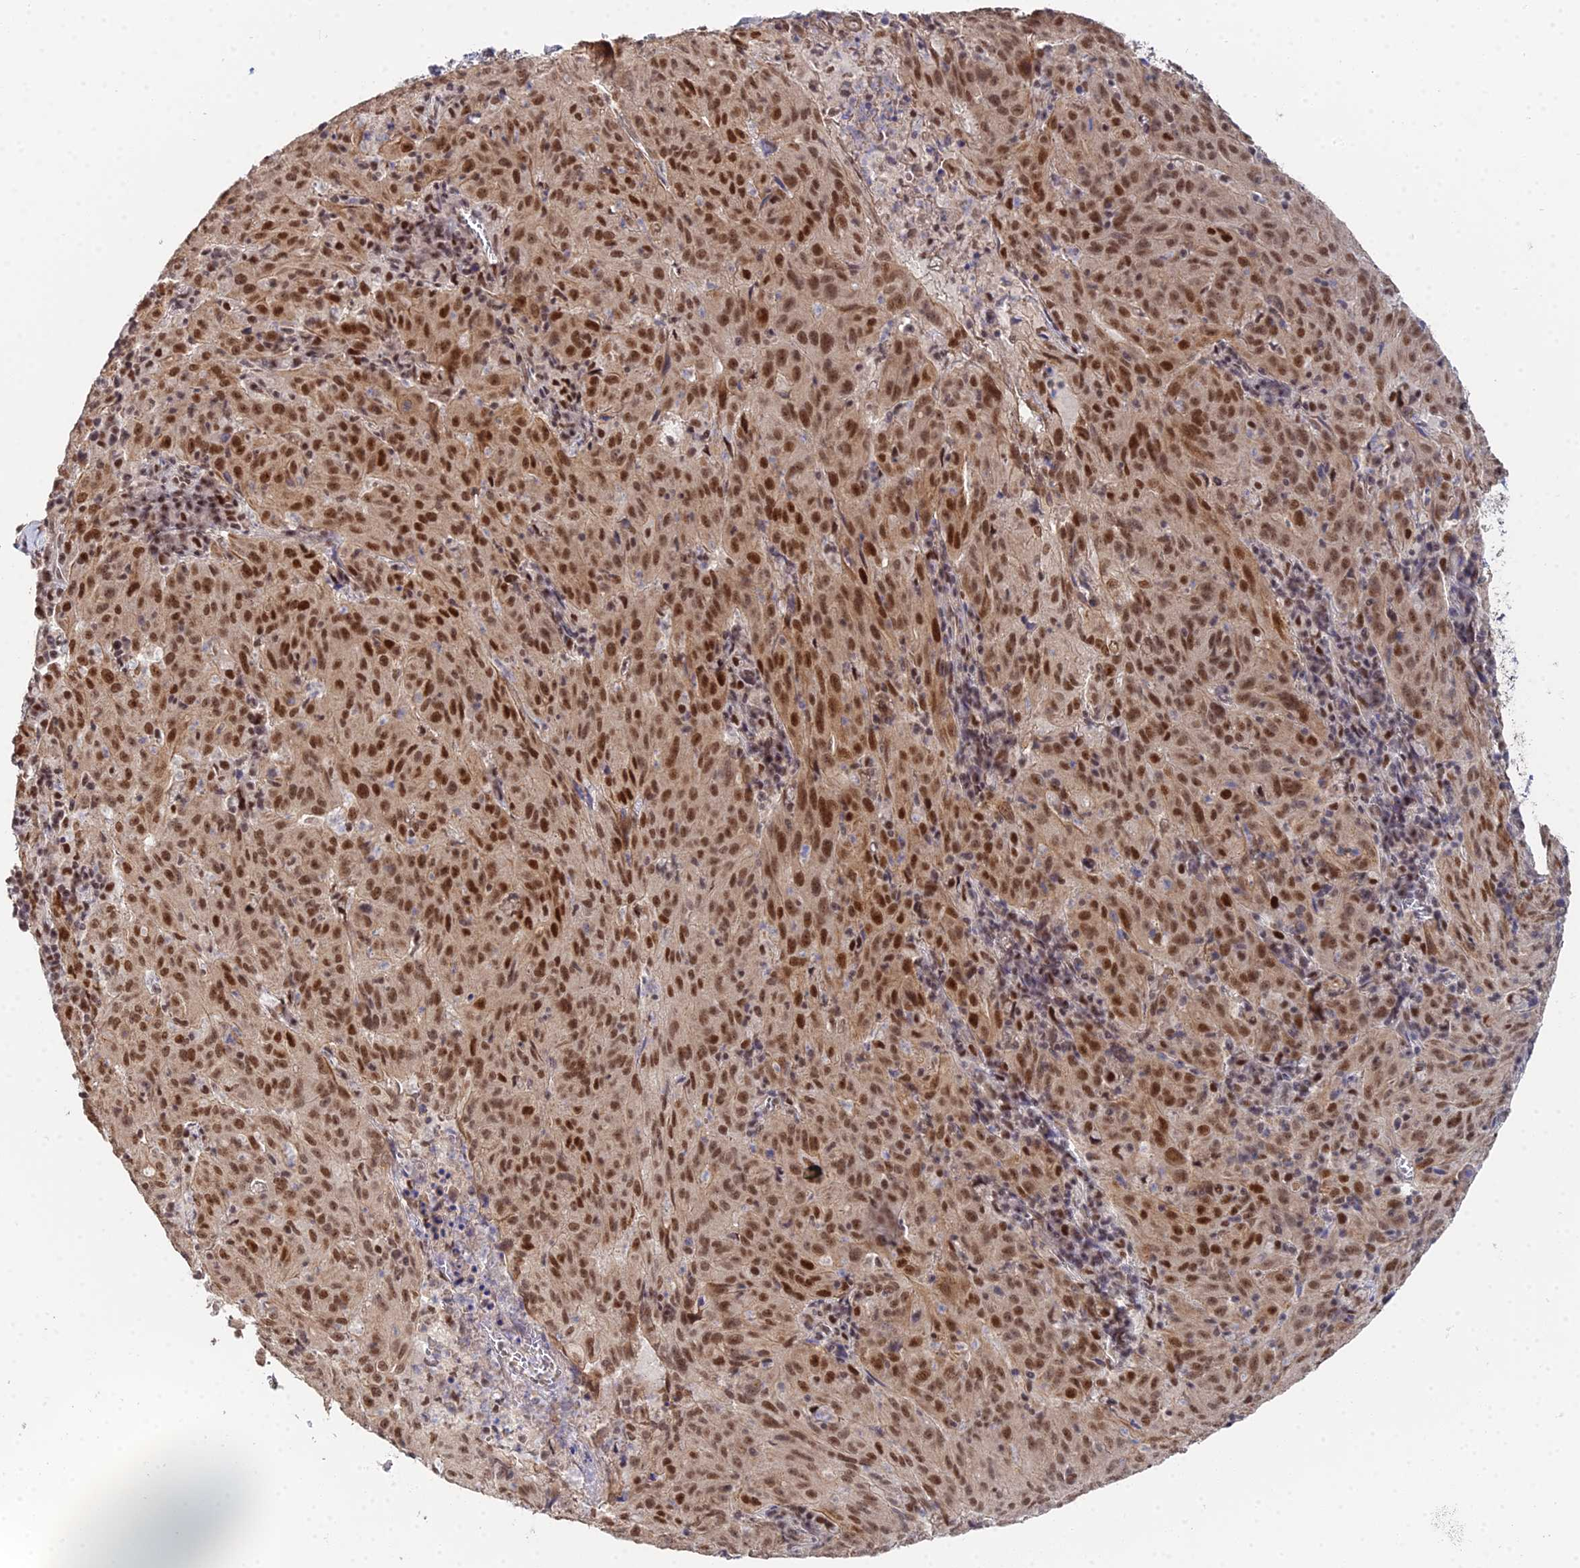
{"staining": {"intensity": "moderate", "quantity": ">75%", "location": "nuclear"}, "tissue": "pancreatic cancer", "cell_type": "Tumor cells", "image_type": "cancer", "snomed": [{"axis": "morphology", "description": "Adenocarcinoma, NOS"}, {"axis": "topography", "description": "Pancreas"}], "caption": "Human adenocarcinoma (pancreatic) stained with a protein marker displays moderate staining in tumor cells.", "gene": "ERCC5", "patient": {"sex": "male", "age": 63}}